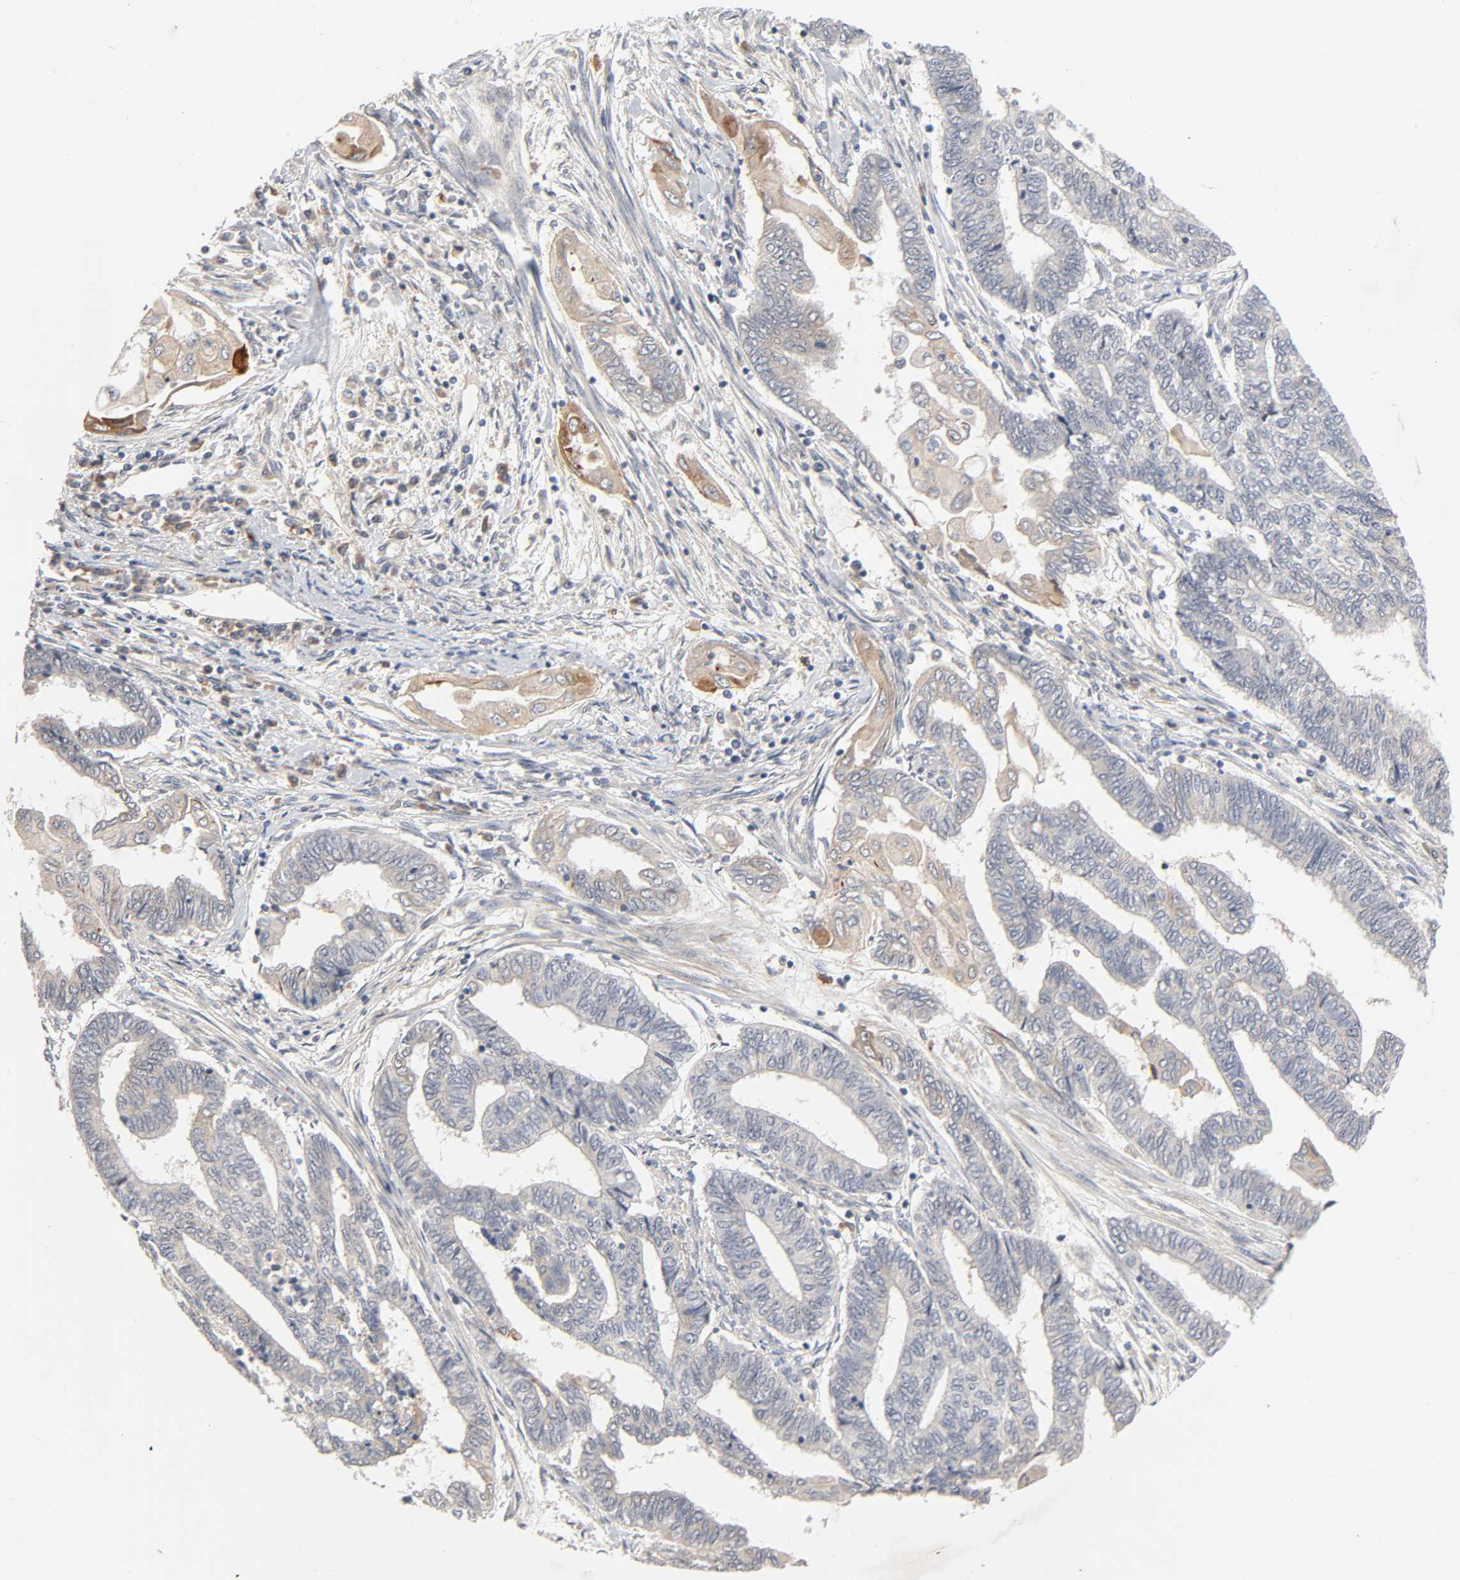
{"staining": {"intensity": "weak", "quantity": "<25%", "location": "cytoplasmic/membranous"}, "tissue": "endometrial cancer", "cell_type": "Tumor cells", "image_type": "cancer", "snomed": [{"axis": "morphology", "description": "Adenocarcinoma, NOS"}, {"axis": "topography", "description": "Uterus"}, {"axis": "topography", "description": "Endometrium"}], "caption": "Histopathology image shows no protein expression in tumor cells of adenocarcinoma (endometrial) tissue. (Brightfield microscopy of DAB (3,3'-diaminobenzidine) immunohistochemistry (IHC) at high magnification).", "gene": "REEP6", "patient": {"sex": "female", "age": 70}}